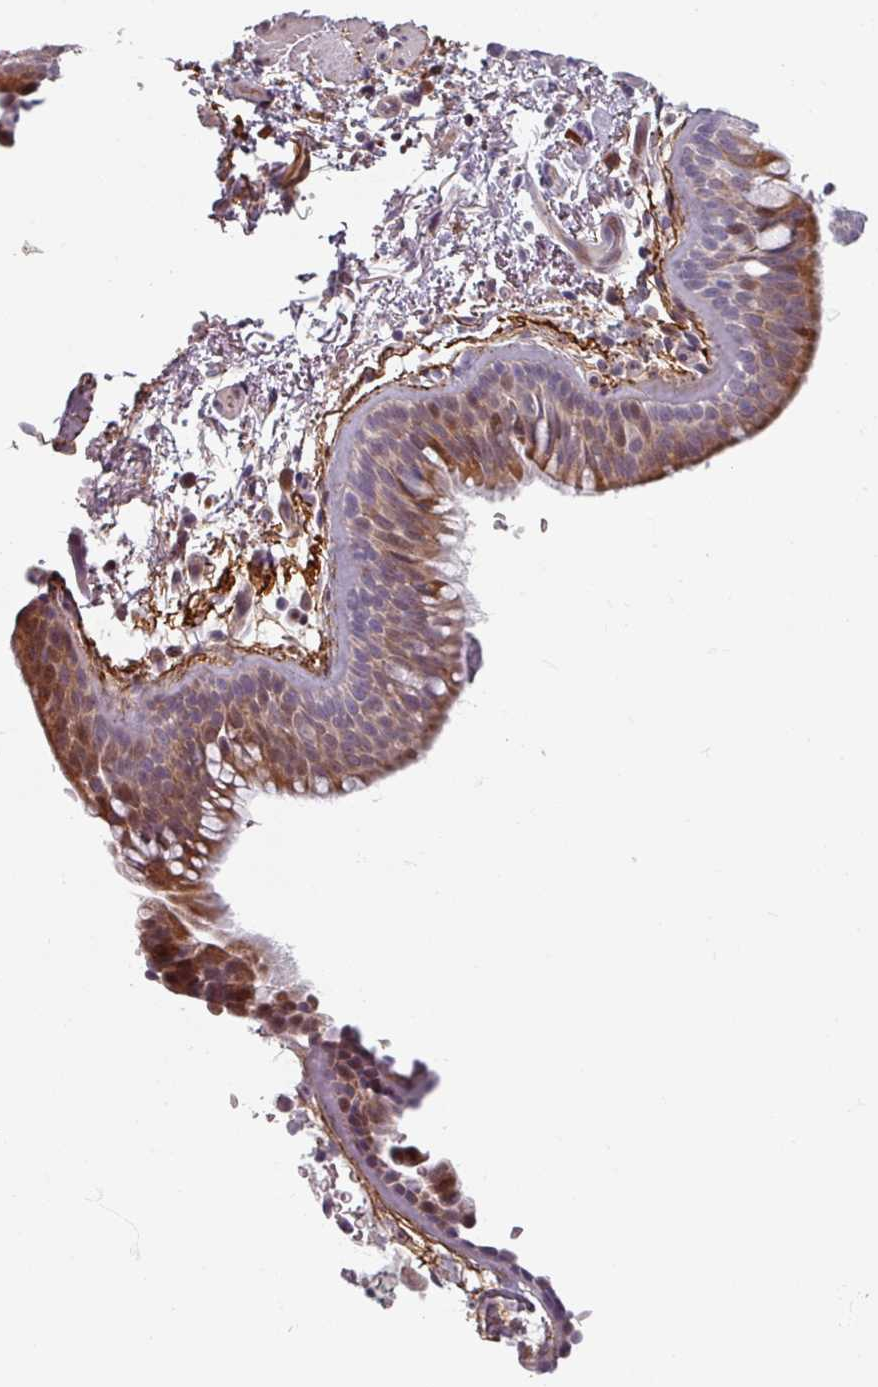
{"staining": {"intensity": "negative", "quantity": "none", "location": "none"}, "tissue": "adipose tissue", "cell_type": "Adipocytes", "image_type": "normal", "snomed": [{"axis": "morphology", "description": "Normal tissue, NOS"}, {"axis": "topography", "description": "Cartilage tissue"}, {"axis": "topography", "description": "Bronchus"}], "caption": "Image shows no significant protein expression in adipocytes of unremarkable adipose tissue. Brightfield microscopy of IHC stained with DAB (3,3'-diaminobenzidine) (brown) and hematoxylin (blue), captured at high magnification.", "gene": "CYB5RL", "patient": {"sex": "female", "age": 72}}